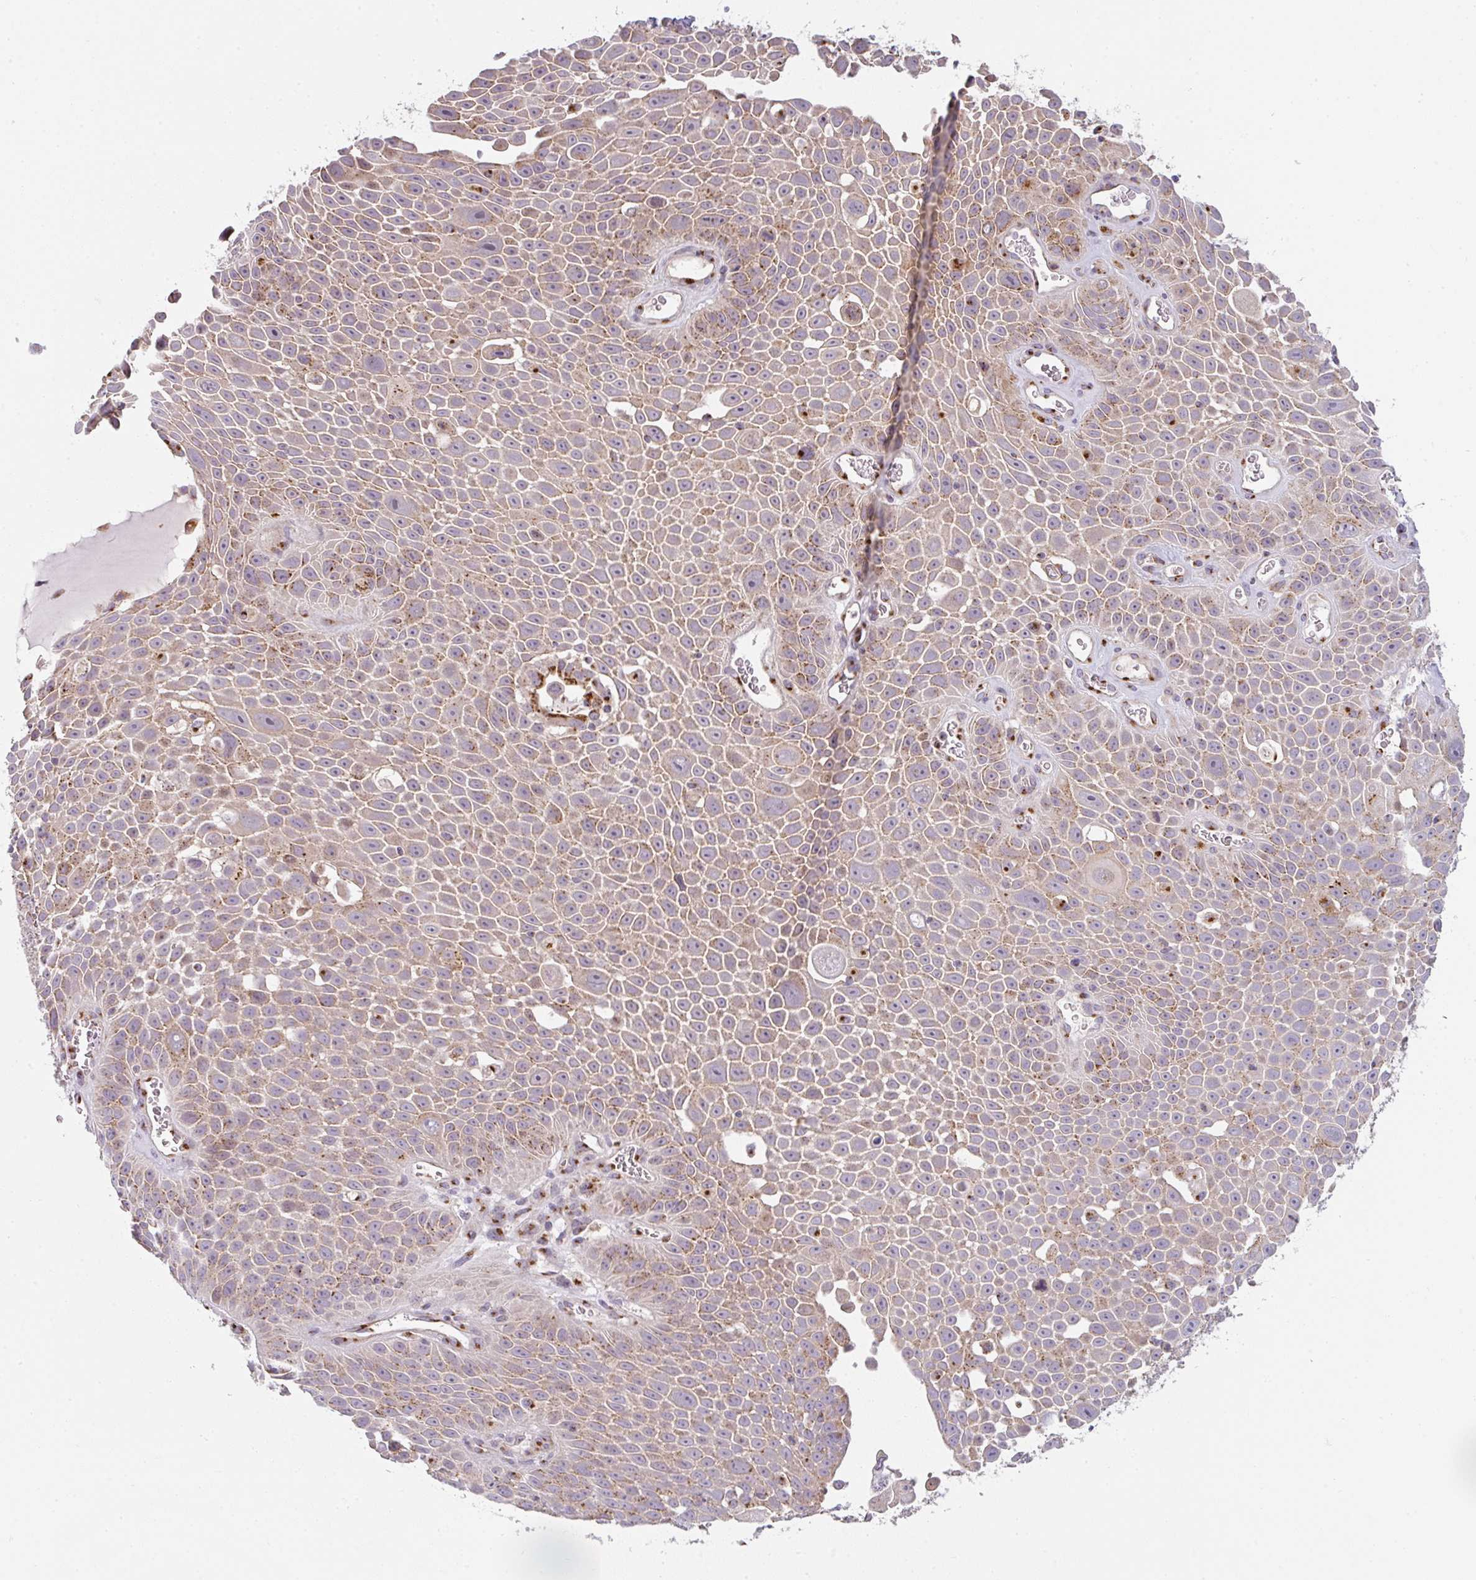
{"staining": {"intensity": "moderate", "quantity": "25%-75%", "location": "cytoplasmic/membranous"}, "tissue": "lung cancer", "cell_type": "Tumor cells", "image_type": "cancer", "snomed": [{"axis": "morphology", "description": "Squamous cell carcinoma, NOS"}, {"axis": "morphology", "description": "Squamous cell carcinoma, metastatic, NOS"}, {"axis": "topography", "description": "Lymph node"}, {"axis": "topography", "description": "Lung"}], "caption": "Protein staining exhibits moderate cytoplasmic/membranous expression in about 25%-75% of tumor cells in lung cancer (metastatic squamous cell carcinoma). (brown staining indicates protein expression, while blue staining denotes nuclei).", "gene": "GVQW3", "patient": {"sex": "female", "age": 62}}